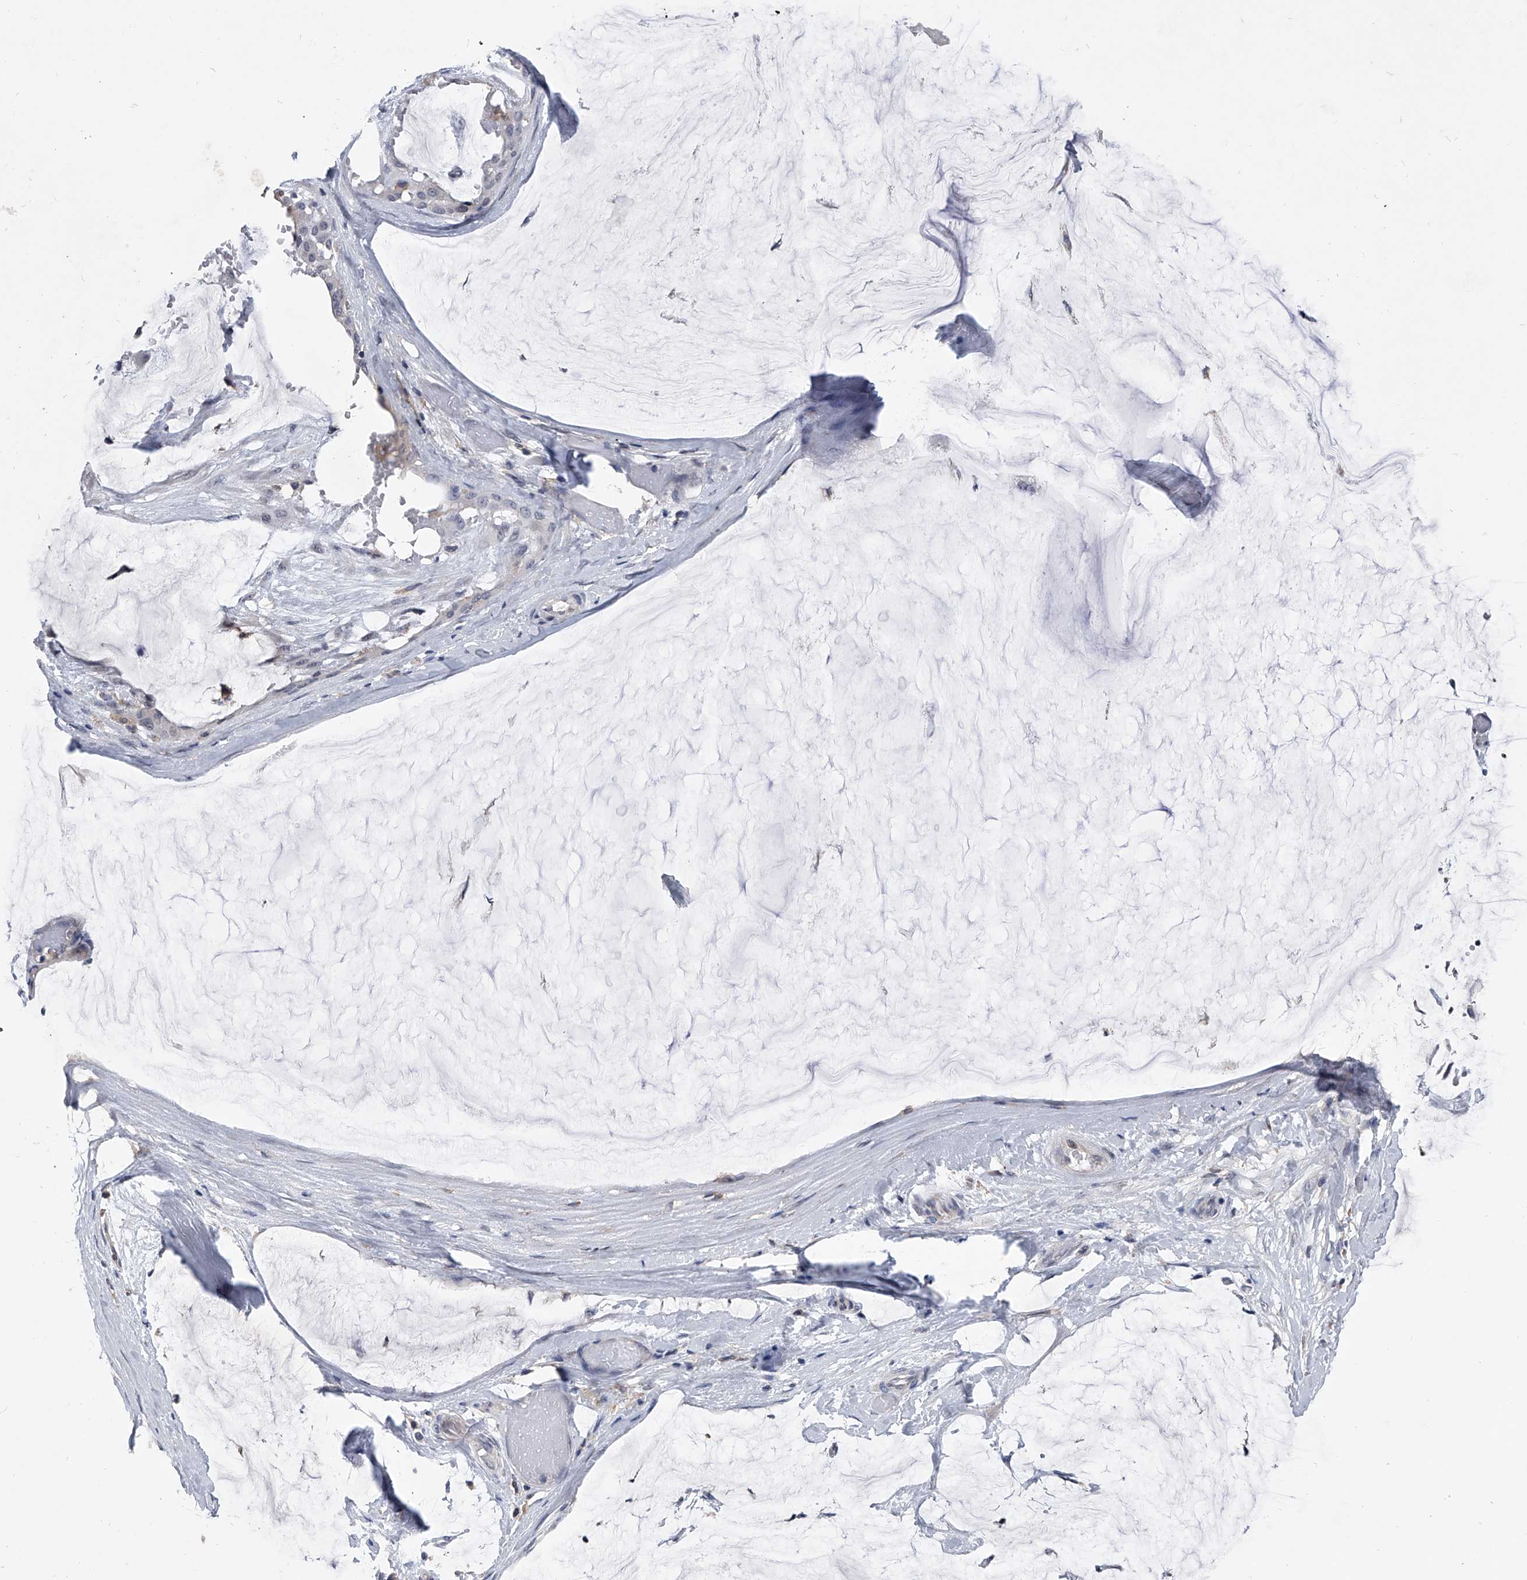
{"staining": {"intensity": "negative", "quantity": "none", "location": "none"}, "tissue": "ovarian cancer", "cell_type": "Tumor cells", "image_type": "cancer", "snomed": [{"axis": "morphology", "description": "Cystadenocarcinoma, mucinous, NOS"}, {"axis": "topography", "description": "Ovary"}], "caption": "A micrograph of human ovarian cancer is negative for staining in tumor cells.", "gene": "MAP4K3", "patient": {"sex": "female", "age": 39}}